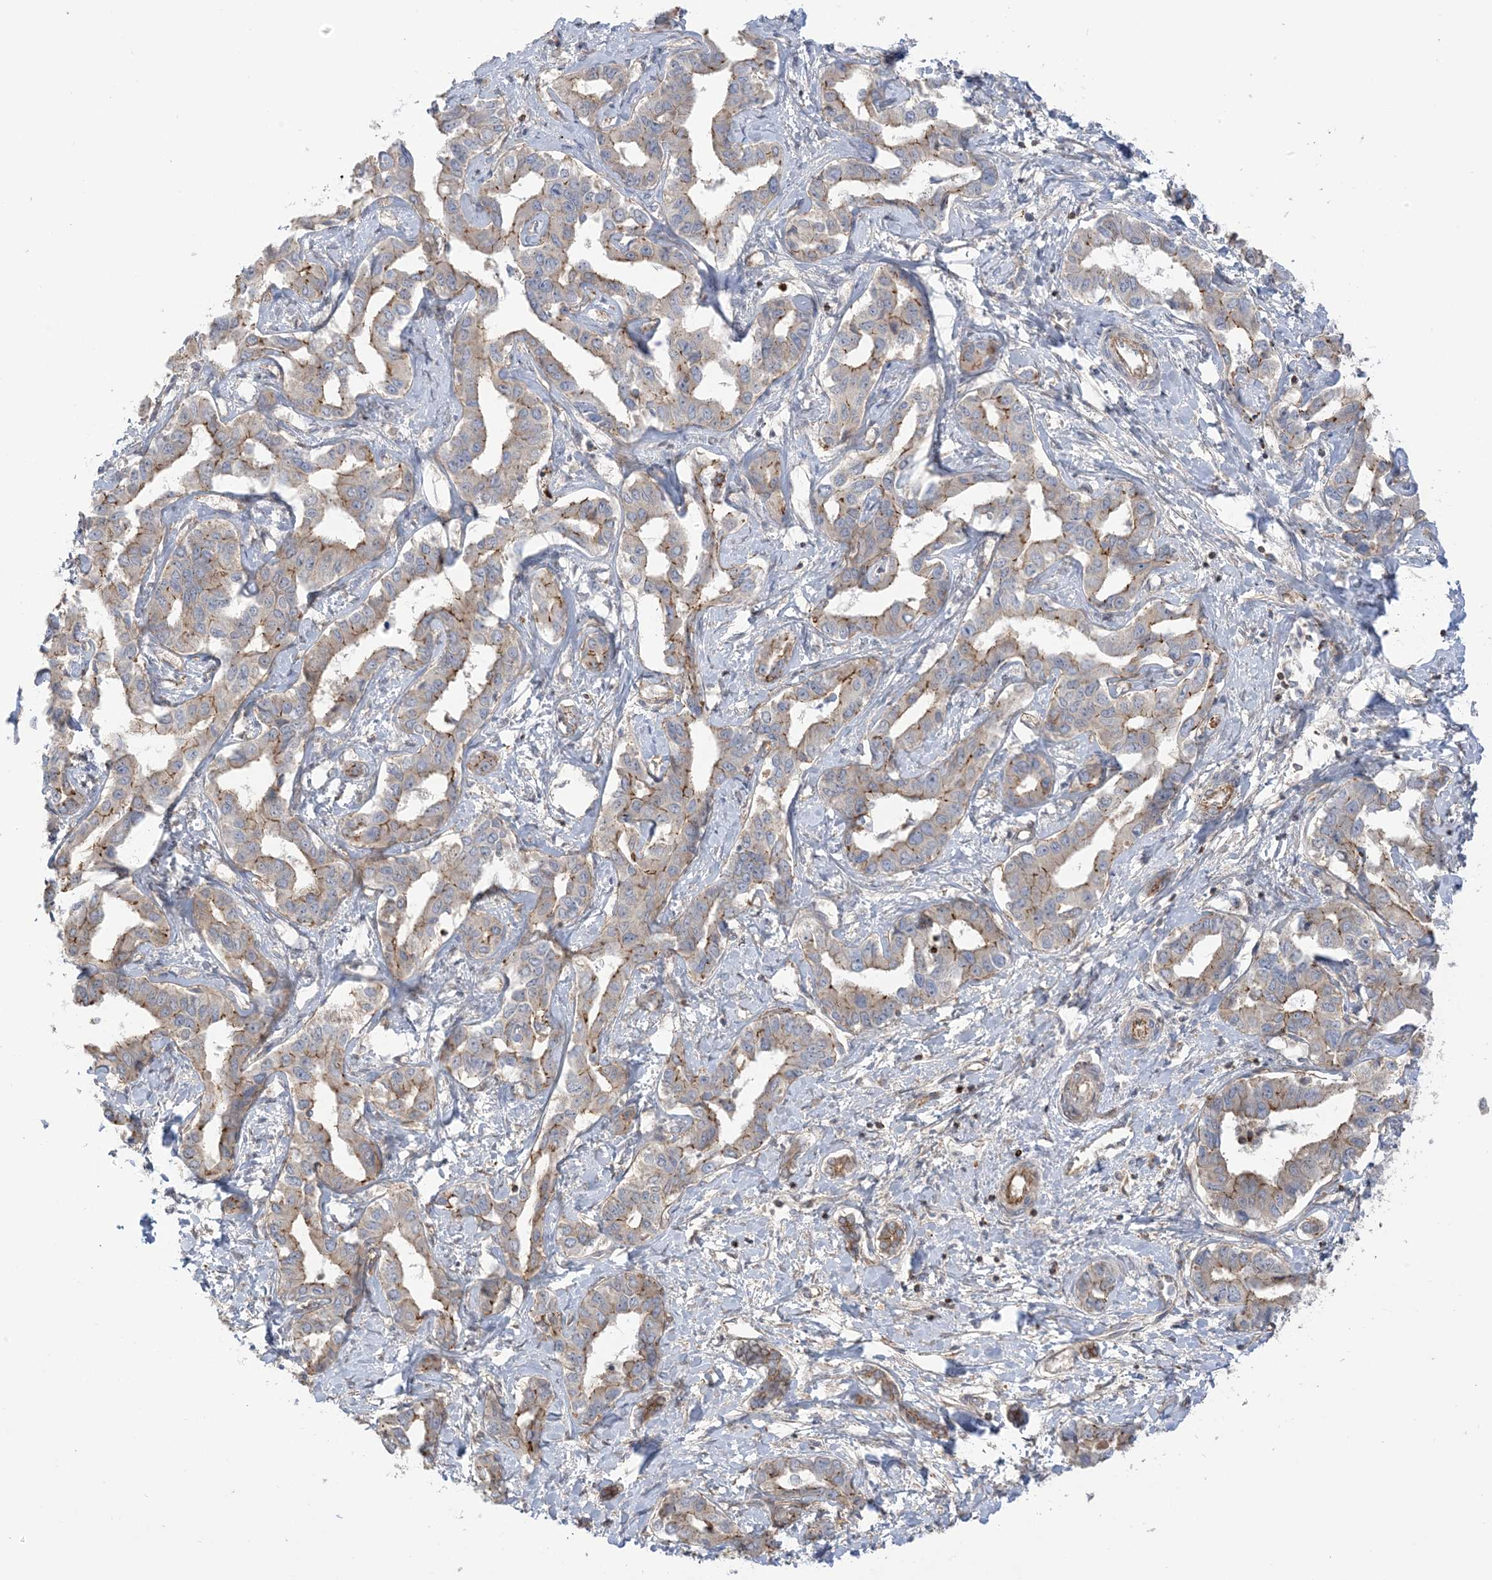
{"staining": {"intensity": "moderate", "quantity": "<25%", "location": "cytoplasmic/membranous"}, "tissue": "liver cancer", "cell_type": "Tumor cells", "image_type": "cancer", "snomed": [{"axis": "morphology", "description": "Cholangiocarcinoma"}, {"axis": "topography", "description": "Liver"}], "caption": "IHC (DAB (3,3'-diaminobenzidine)) staining of liver cholangiocarcinoma displays moderate cytoplasmic/membranous protein positivity in approximately <25% of tumor cells. The staining was performed using DAB (3,3'-diaminobenzidine) to visualize the protein expression in brown, while the nuclei were stained in blue with hematoxylin (Magnification: 20x).", "gene": "ICMT", "patient": {"sex": "male", "age": 59}}